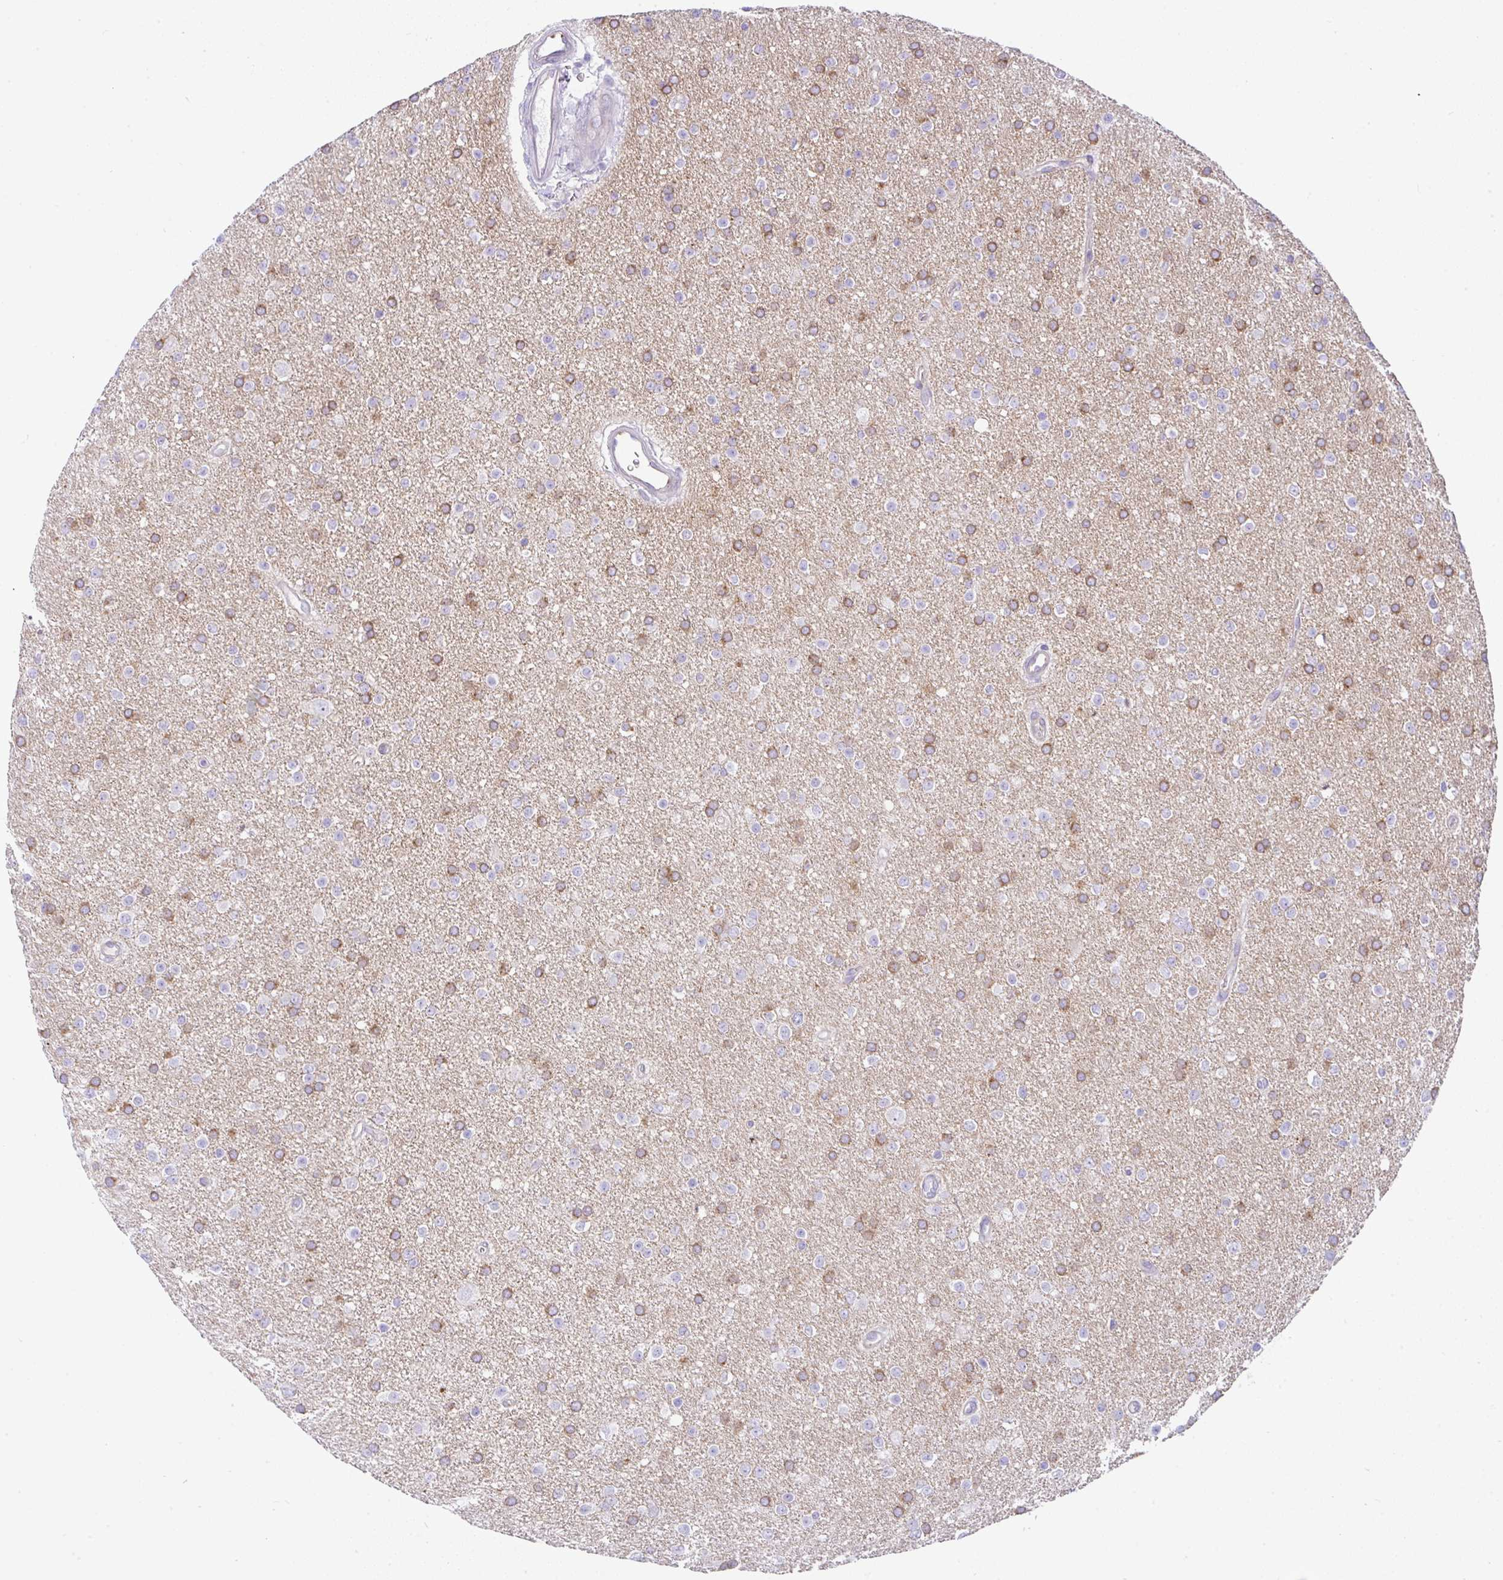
{"staining": {"intensity": "moderate", "quantity": "25%-75%", "location": "cytoplasmic/membranous"}, "tissue": "glioma", "cell_type": "Tumor cells", "image_type": "cancer", "snomed": [{"axis": "morphology", "description": "Glioma, malignant, Low grade"}, {"axis": "topography", "description": "Brain"}], "caption": "There is medium levels of moderate cytoplasmic/membranous staining in tumor cells of glioma, as demonstrated by immunohistochemical staining (brown color).", "gene": "FAM177A1", "patient": {"sex": "female", "age": 34}}